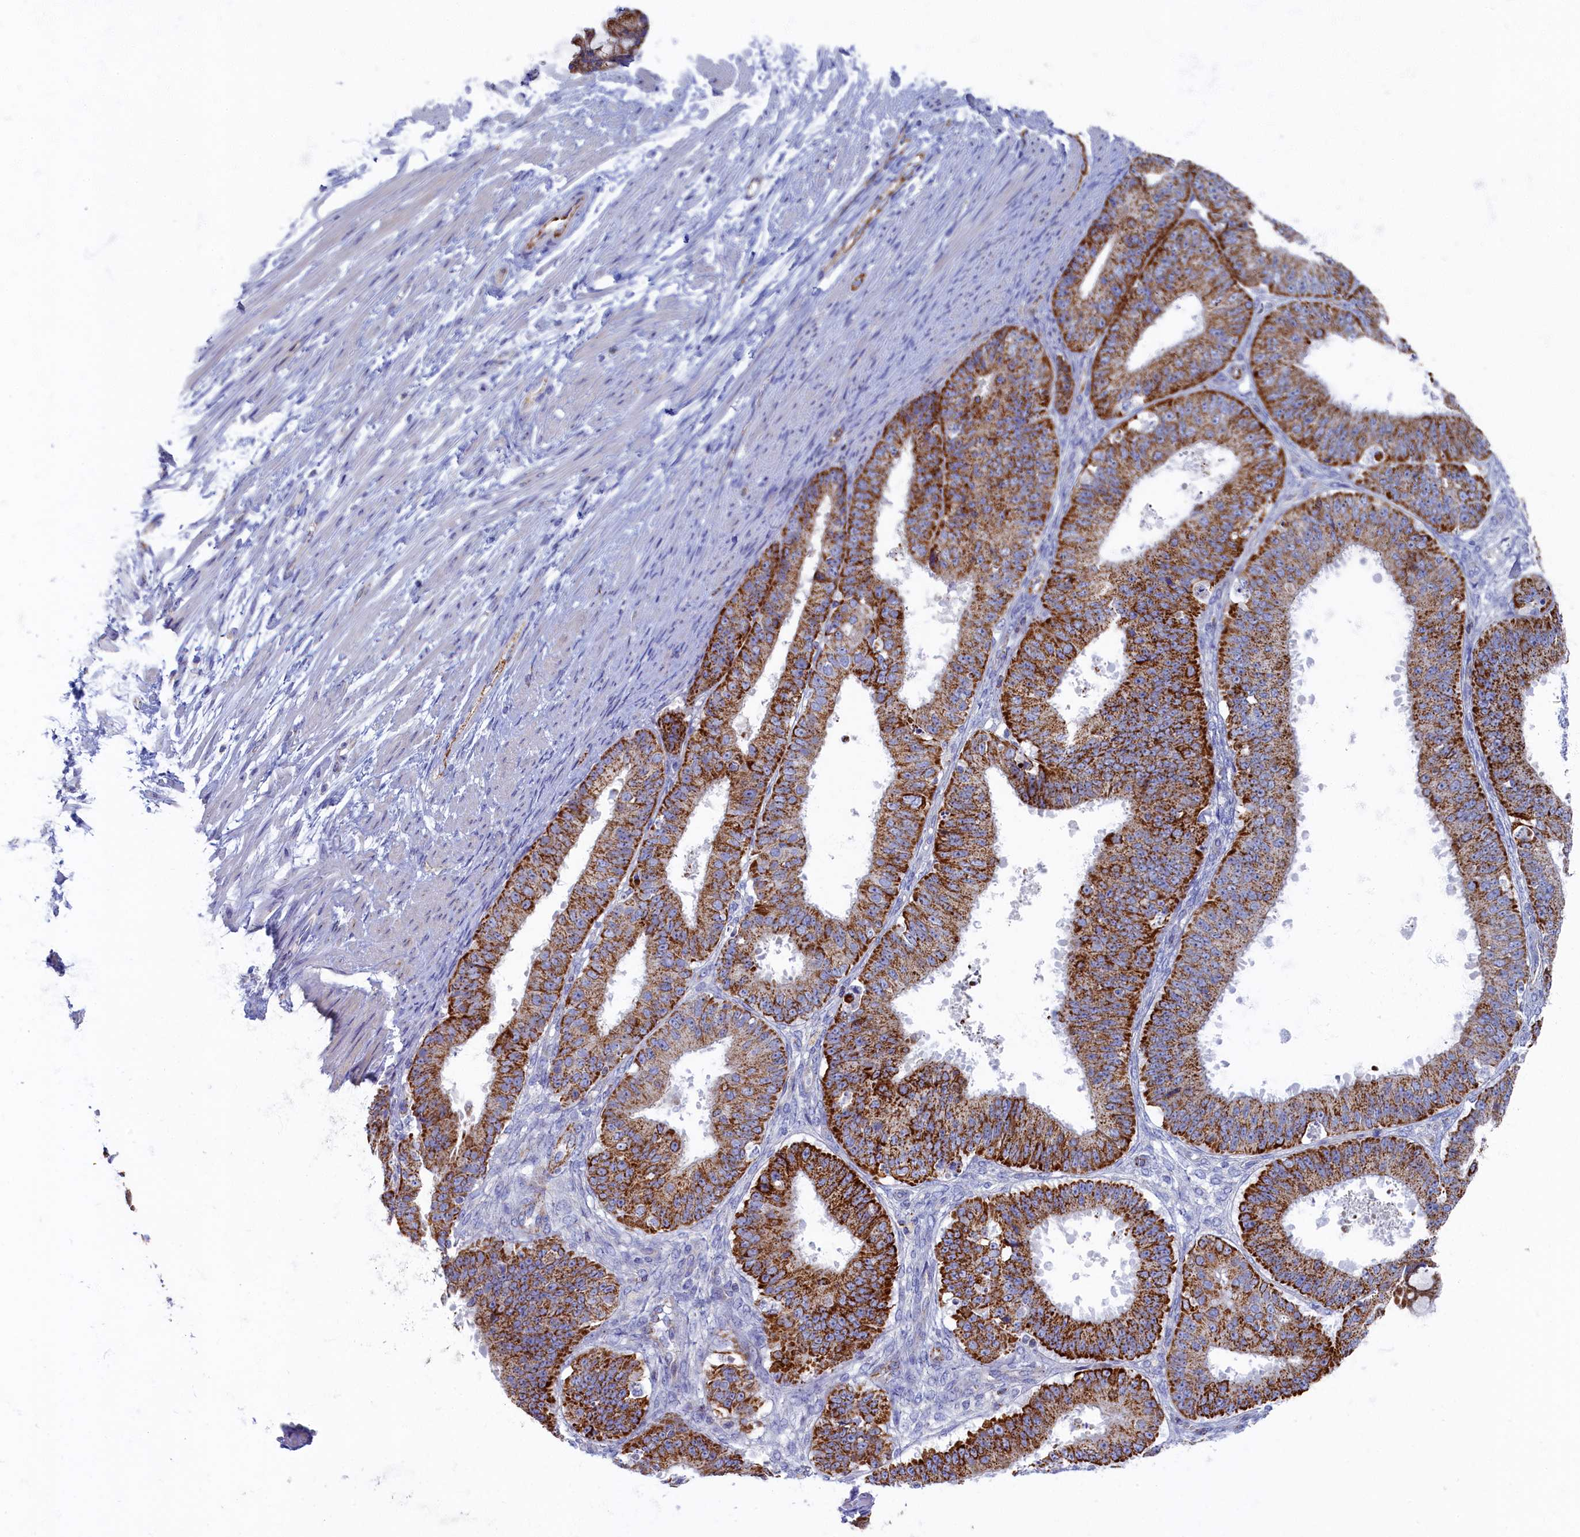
{"staining": {"intensity": "strong", "quantity": ">75%", "location": "cytoplasmic/membranous"}, "tissue": "ovarian cancer", "cell_type": "Tumor cells", "image_type": "cancer", "snomed": [{"axis": "morphology", "description": "Carcinoma, endometroid"}, {"axis": "topography", "description": "Appendix"}, {"axis": "topography", "description": "Ovary"}], "caption": "Brown immunohistochemical staining in human ovarian endometroid carcinoma shows strong cytoplasmic/membranous positivity in approximately >75% of tumor cells. The staining was performed using DAB to visualize the protein expression in brown, while the nuclei were stained in blue with hematoxylin (Magnification: 20x).", "gene": "OCIAD2", "patient": {"sex": "female", "age": 42}}